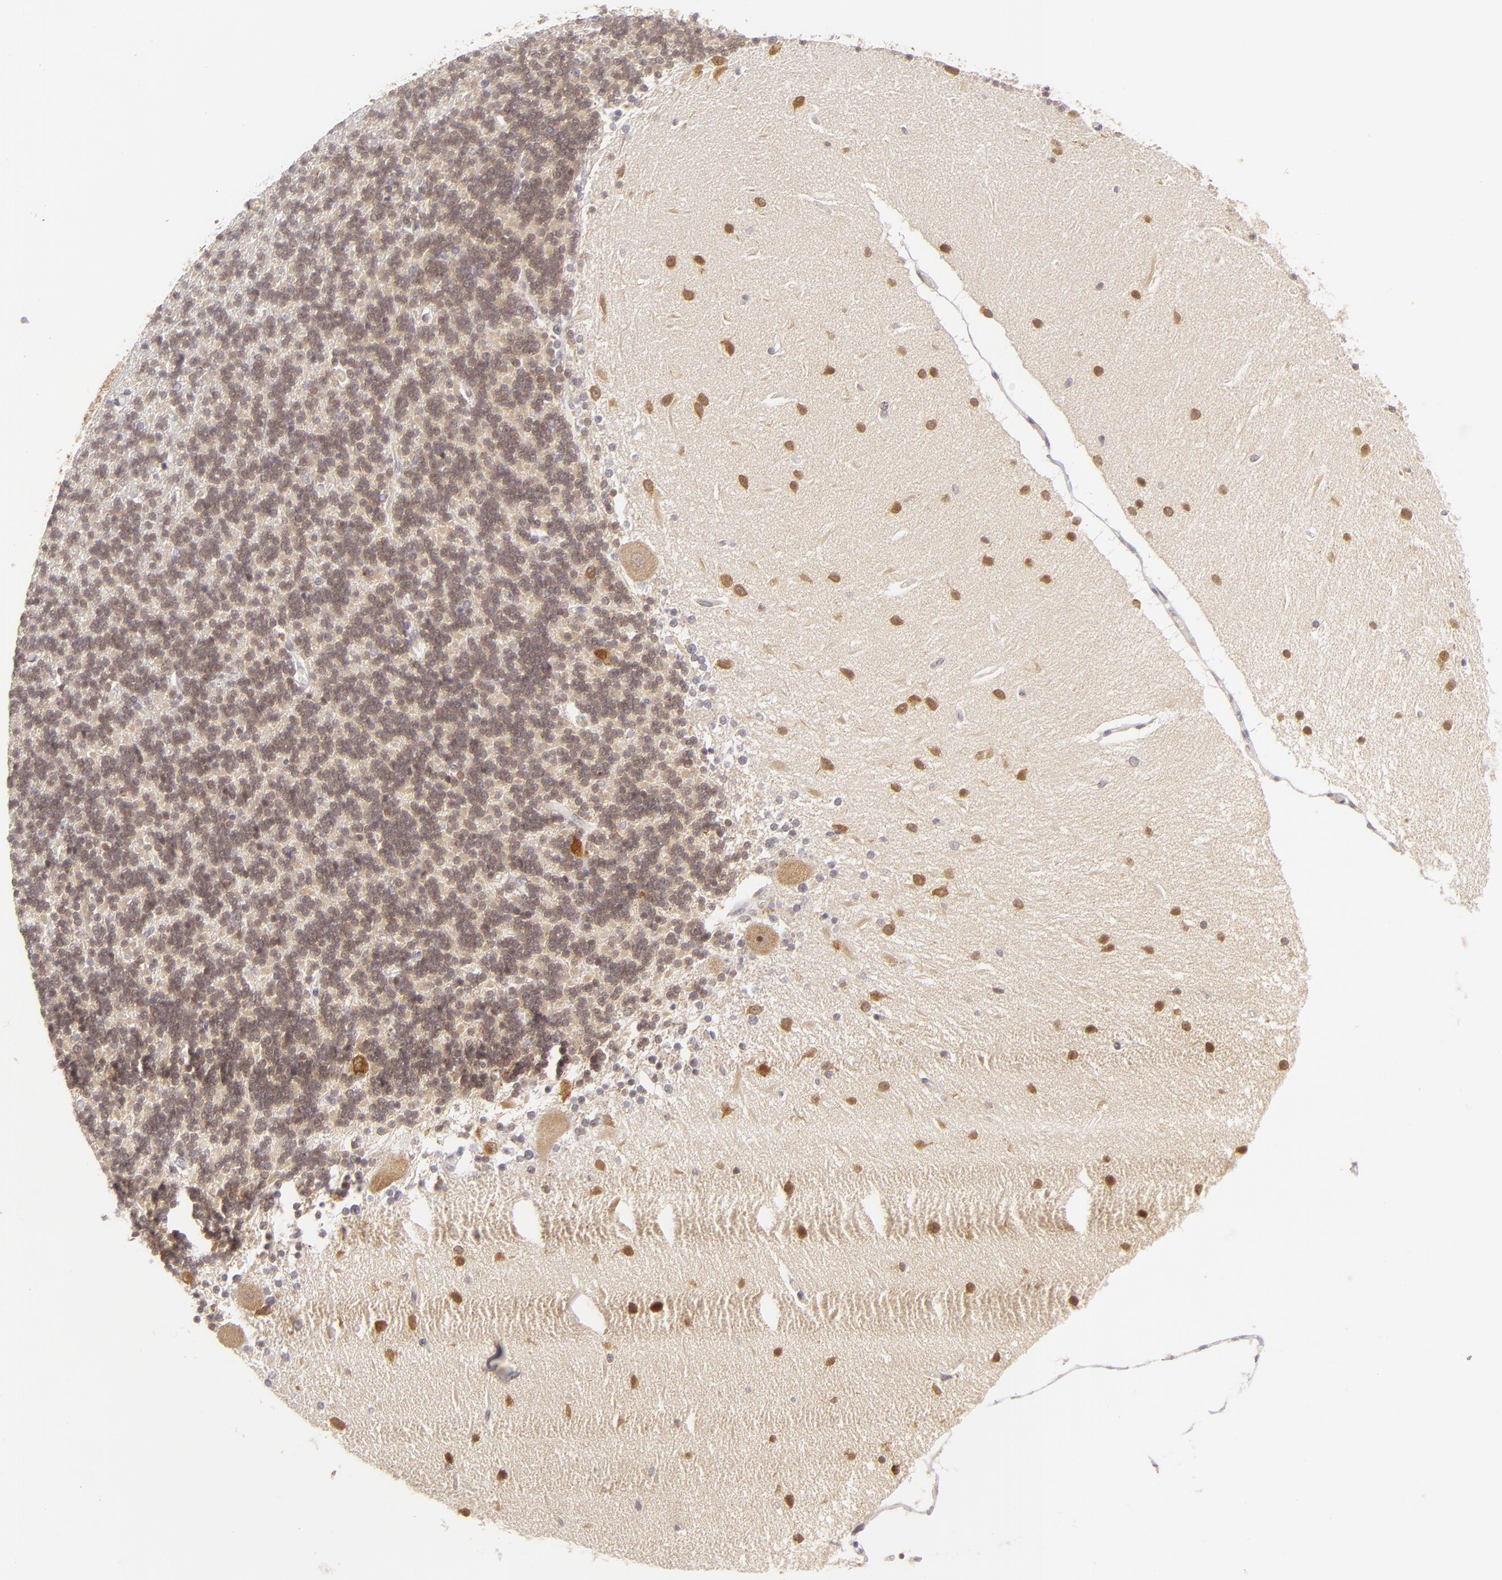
{"staining": {"intensity": "moderate", "quantity": ">75%", "location": "cytoplasmic/membranous,nuclear"}, "tissue": "cerebellum", "cell_type": "Cells in granular layer", "image_type": "normal", "snomed": [{"axis": "morphology", "description": "Normal tissue, NOS"}, {"axis": "topography", "description": "Cerebellum"}], "caption": "About >75% of cells in granular layer in unremarkable human cerebellum reveal moderate cytoplasmic/membranous,nuclear protein staining as visualized by brown immunohistochemical staining.", "gene": "DLG3", "patient": {"sex": "female", "age": 54}}